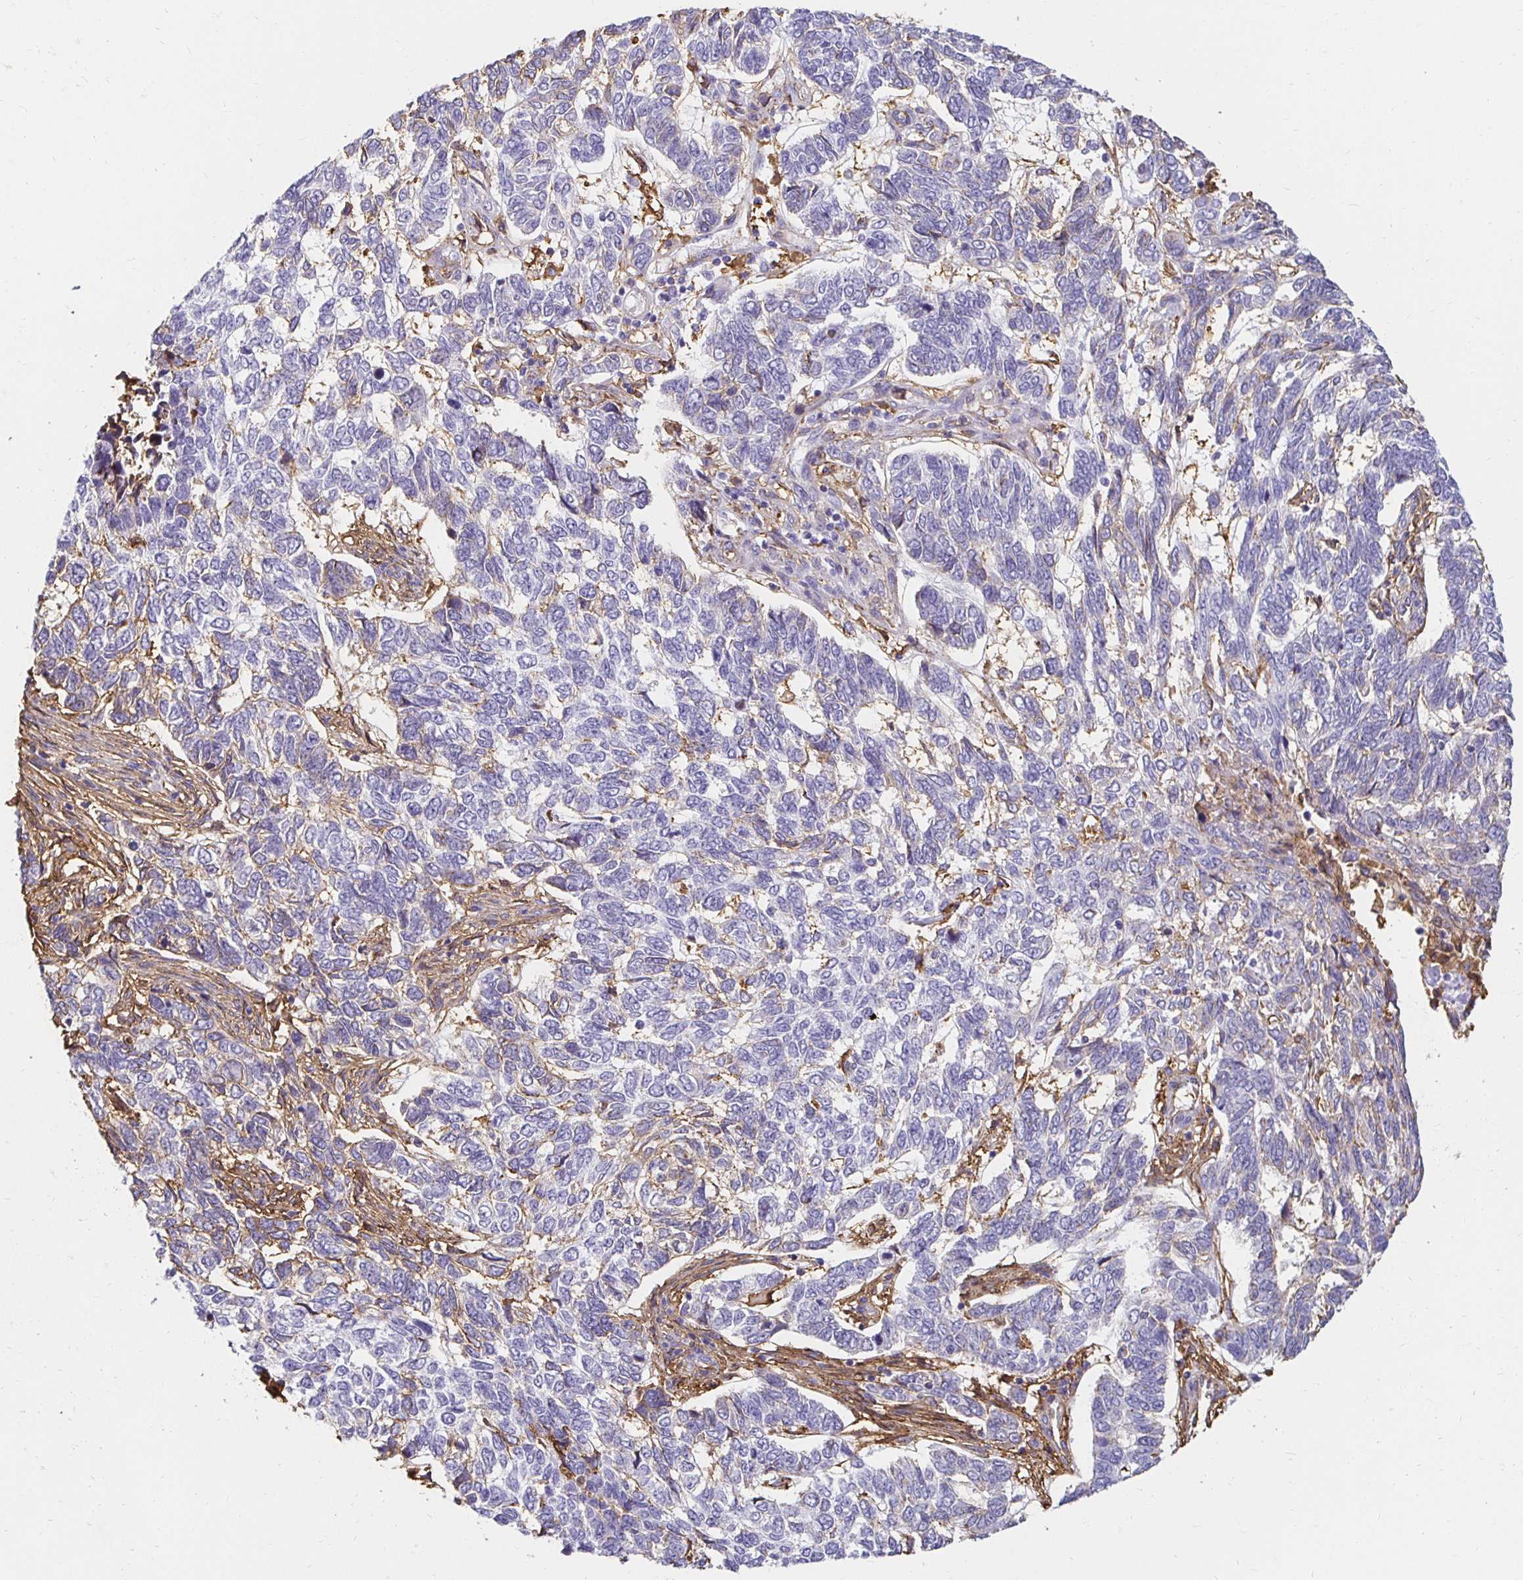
{"staining": {"intensity": "negative", "quantity": "none", "location": "none"}, "tissue": "skin cancer", "cell_type": "Tumor cells", "image_type": "cancer", "snomed": [{"axis": "morphology", "description": "Basal cell carcinoma"}, {"axis": "topography", "description": "Skin"}], "caption": "IHC of skin cancer (basal cell carcinoma) exhibits no expression in tumor cells.", "gene": "TAS1R3", "patient": {"sex": "female", "age": 65}}